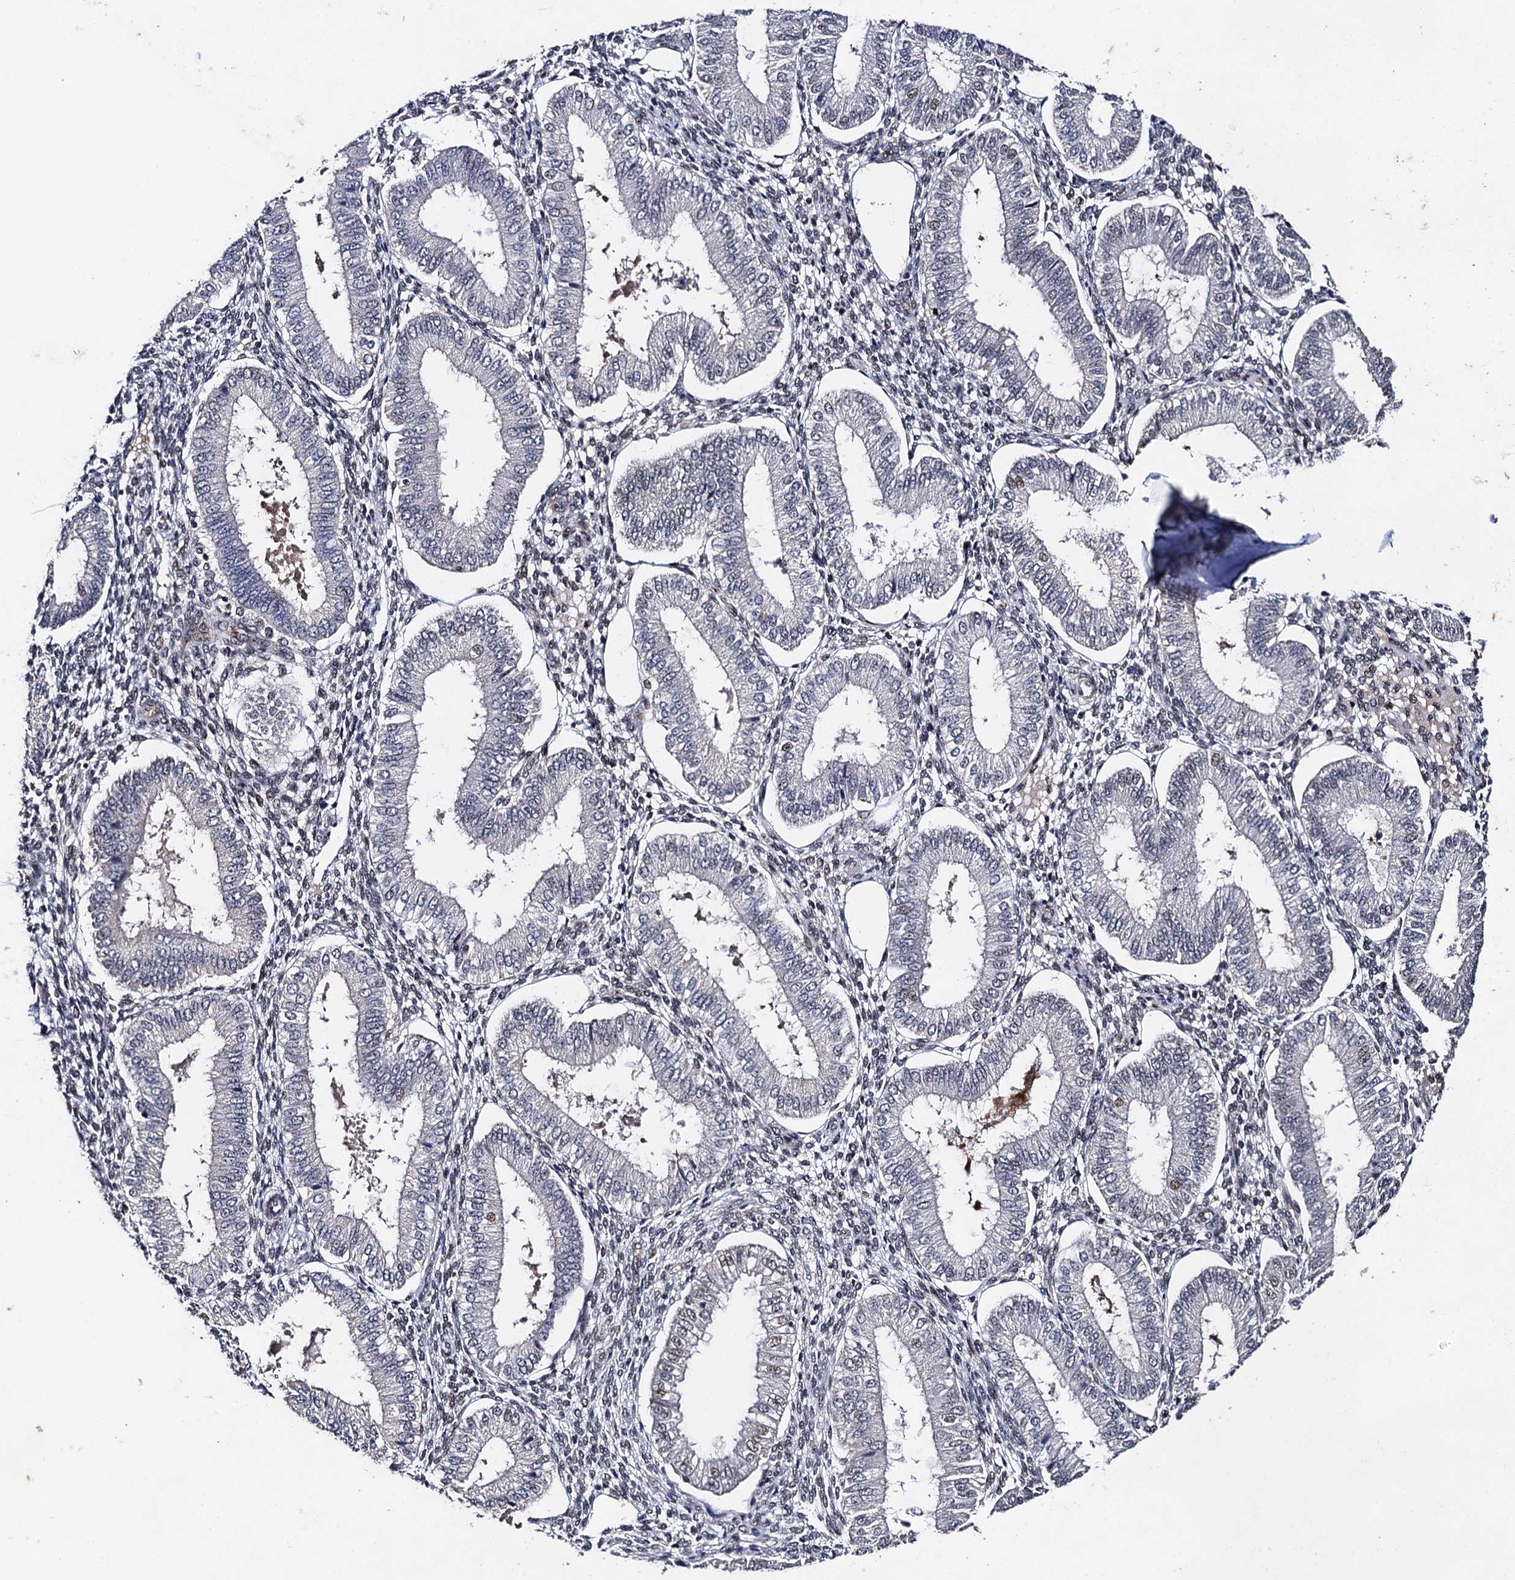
{"staining": {"intensity": "moderate", "quantity": "<25%", "location": "nuclear"}, "tissue": "endometrium", "cell_type": "Cells in endometrial stroma", "image_type": "normal", "snomed": [{"axis": "morphology", "description": "Normal tissue, NOS"}, {"axis": "topography", "description": "Endometrium"}], "caption": "Endometrium stained with IHC demonstrates moderate nuclear staining in about <25% of cells in endometrial stroma.", "gene": "PPTC7", "patient": {"sex": "female", "age": 39}}